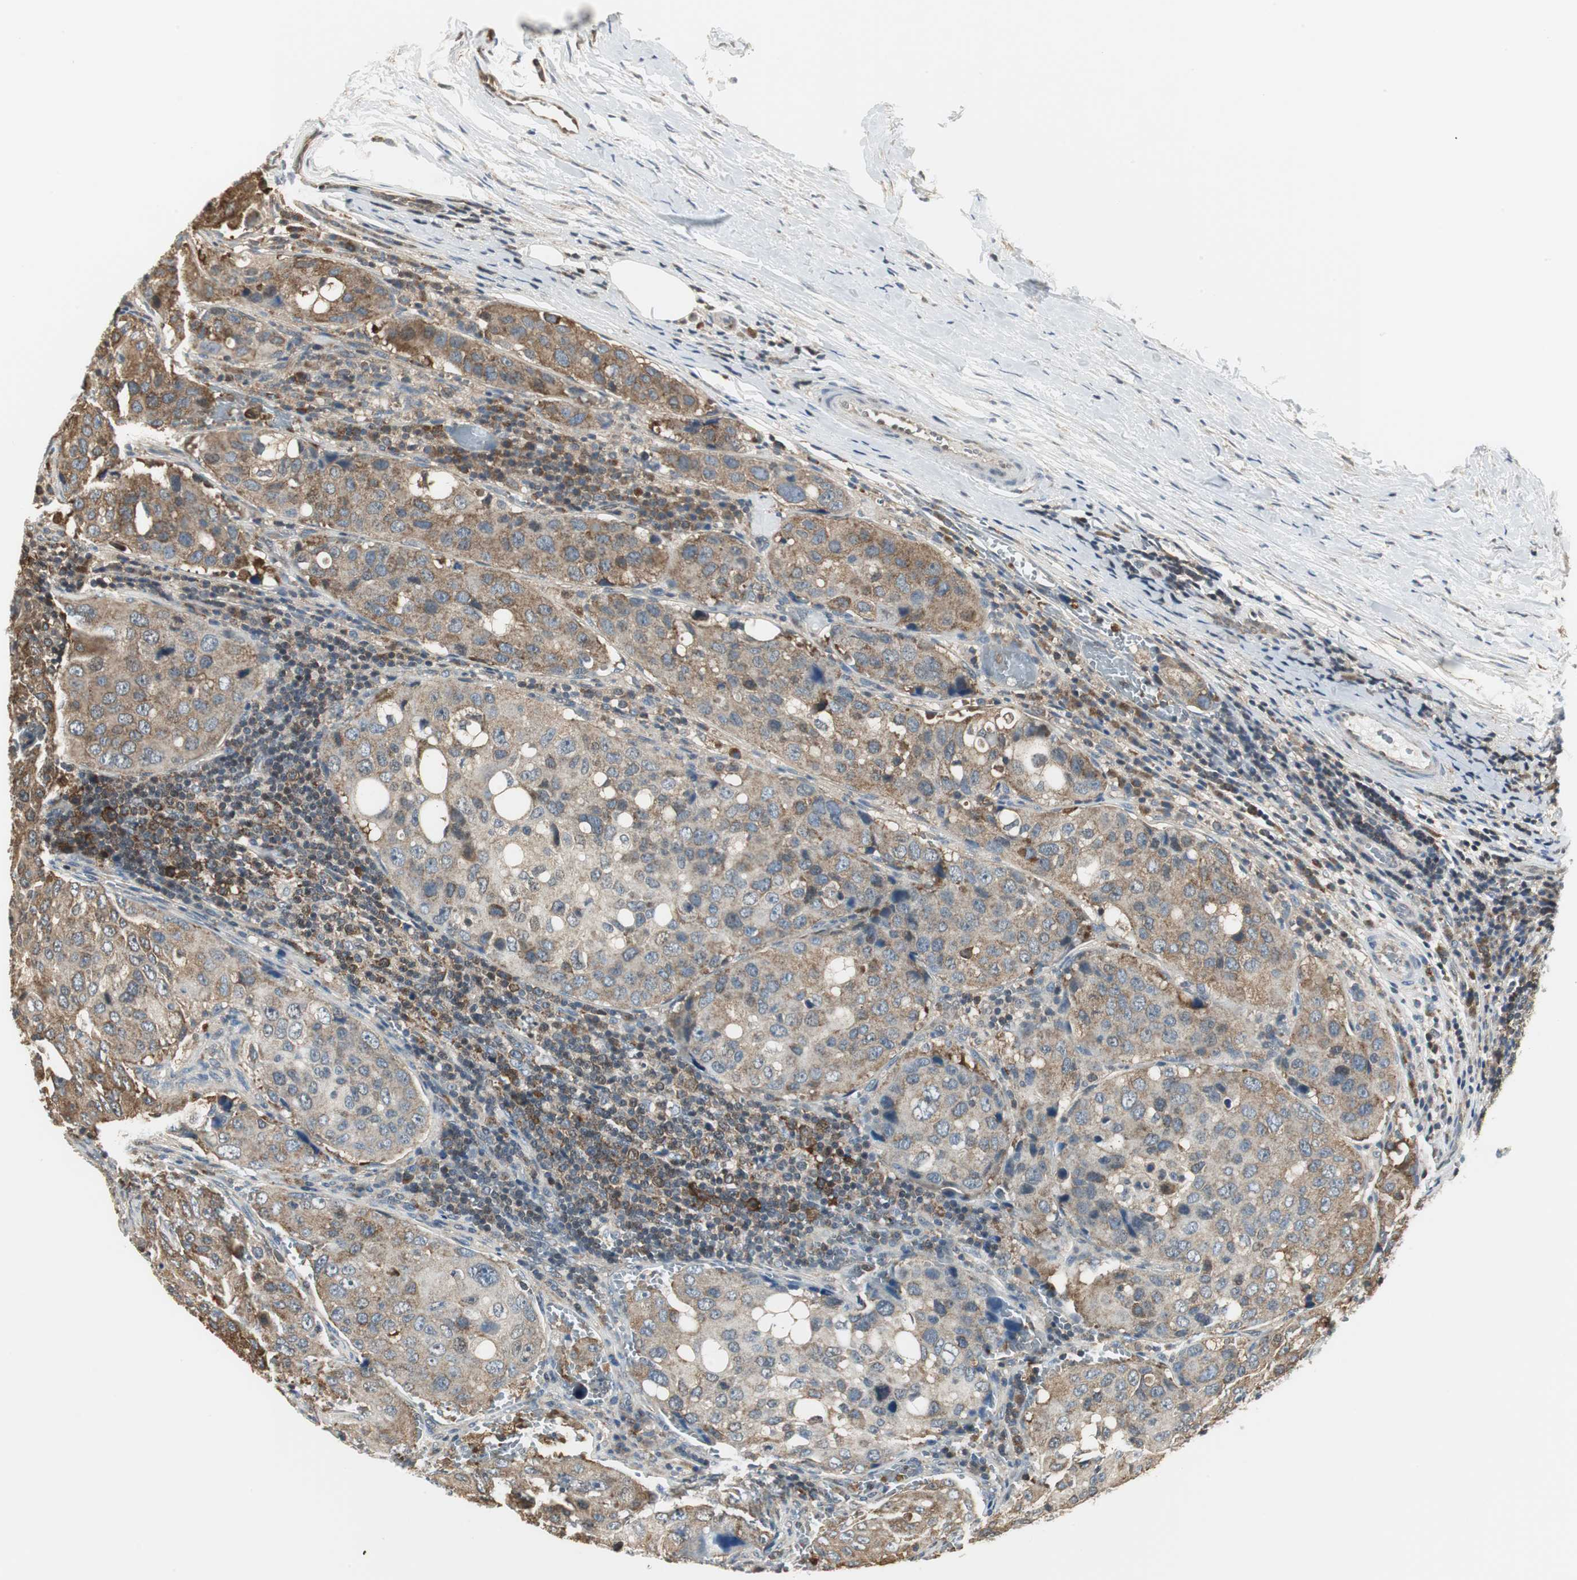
{"staining": {"intensity": "weak", "quantity": ">75%", "location": "cytoplasmic/membranous"}, "tissue": "urothelial cancer", "cell_type": "Tumor cells", "image_type": "cancer", "snomed": [{"axis": "morphology", "description": "Urothelial carcinoma, High grade"}, {"axis": "topography", "description": "Lymph node"}, {"axis": "topography", "description": "Urinary bladder"}], "caption": "About >75% of tumor cells in human urothelial cancer show weak cytoplasmic/membranous protein expression as visualized by brown immunohistochemical staining.", "gene": "CCT5", "patient": {"sex": "male", "age": 51}}